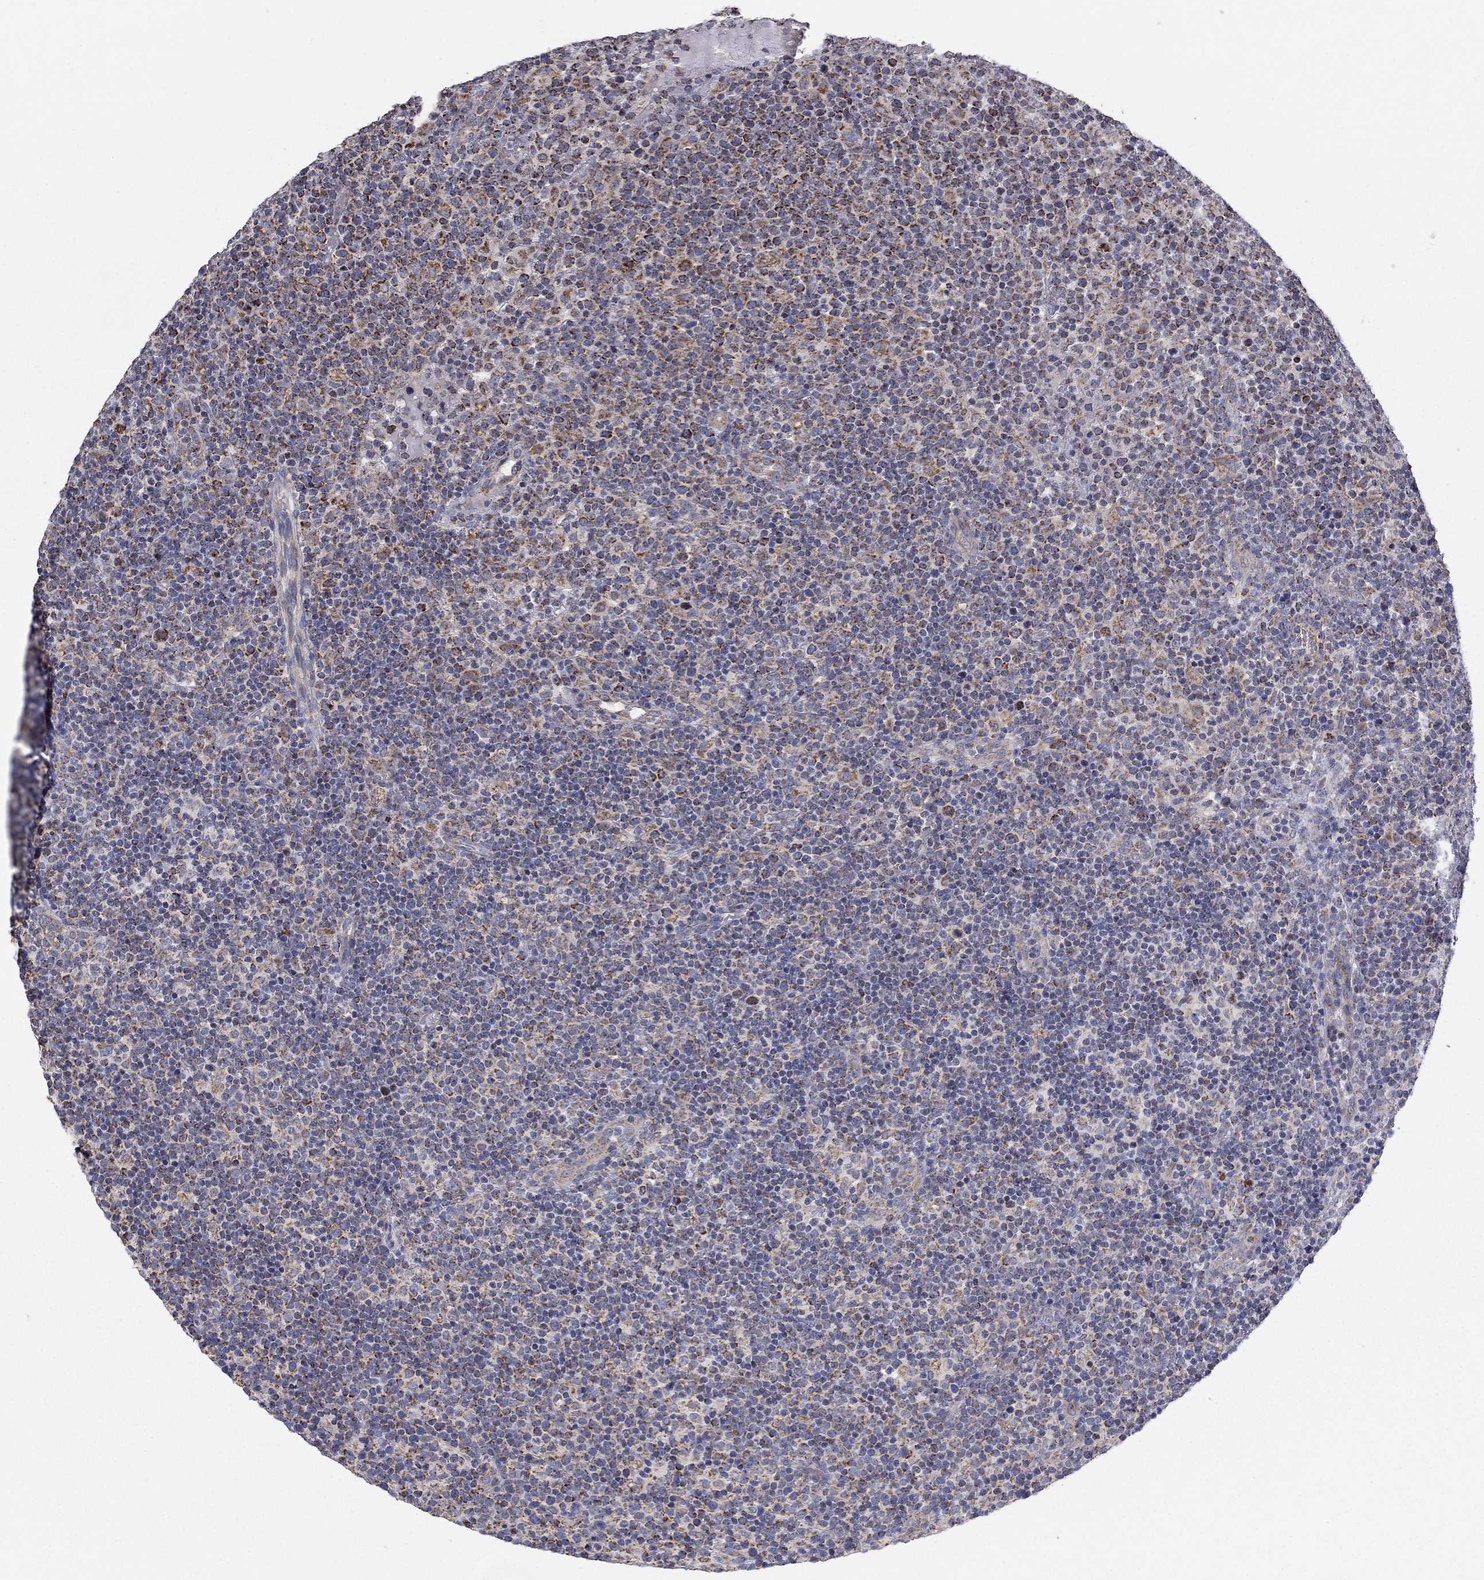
{"staining": {"intensity": "moderate", "quantity": "<25%", "location": "cytoplasmic/membranous"}, "tissue": "lymphoma", "cell_type": "Tumor cells", "image_type": "cancer", "snomed": [{"axis": "morphology", "description": "Malignant lymphoma, non-Hodgkin's type, High grade"}, {"axis": "topography", "description": "Lymph node"}], "caption": "DAB immunohistochemical staining of human lymphoma reveals moderate cytoplasmic/membranous protein expression in approximately <25% of tumor cells. The staining is performed using DAB (3,3'-diaminobenzidine) brown chromogen to label protein expression. The nuclei are counter-stained blue using hematoxylin.", "gene": "HPS5", "patient": {"sex": "male", "age": 61}}